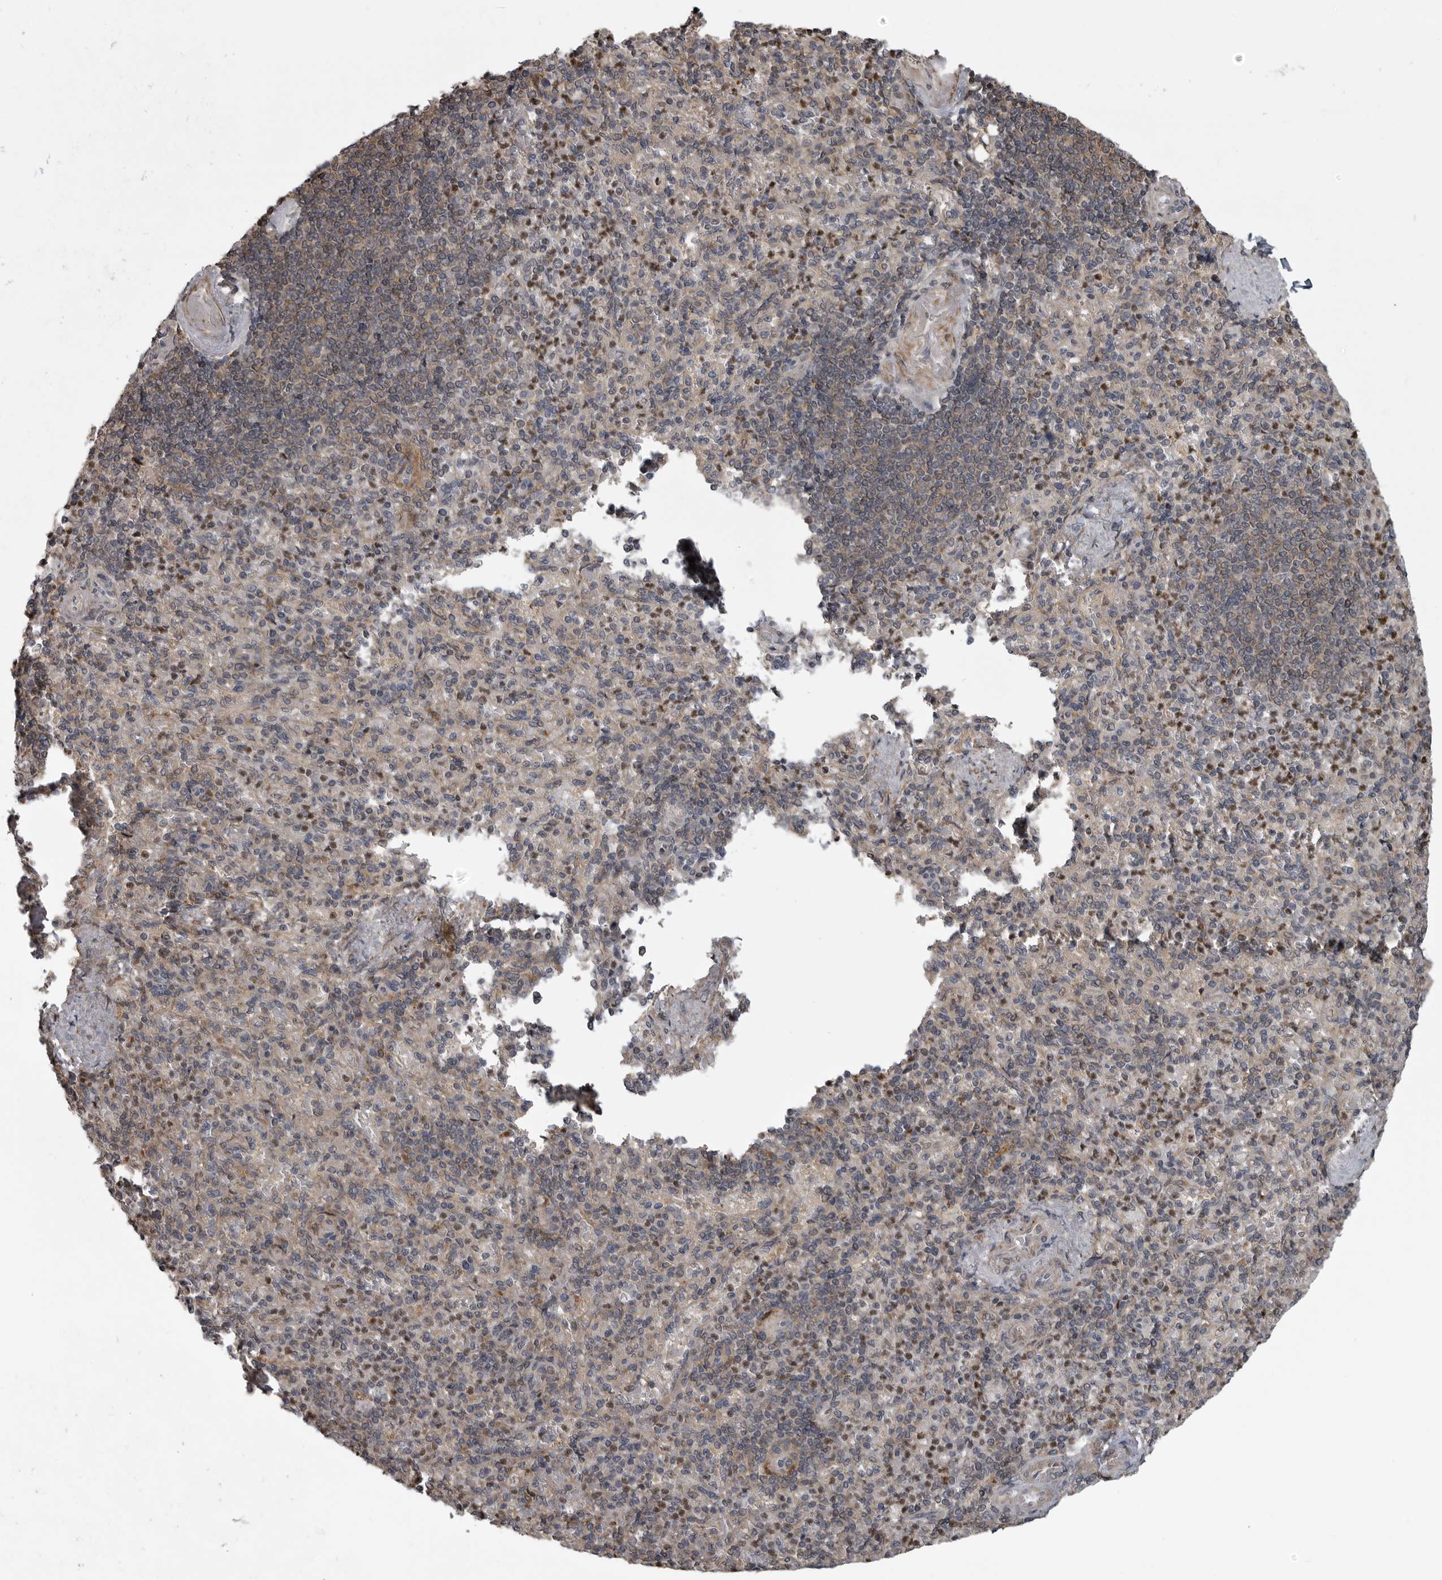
{"staining": {"intensity": "moderate", "quantity": ">75%", "location": "cytoplasmic/membranous"}, "tissue": "spleen", "cell_type": "Cells in red pulp", "image_type": "normal", "snomed": [{"axis": "morphology", "description": "Normal tissue, NOS"}, {"axis": "topography", "description": "Spleen"}], "caption": "Immunohistochemistry image of benign spleen: human spleen stained using IHC shows medium levels of moderate protein expression localized specifically in the cytoplasmic/membranous of cells in red pulp, appearing as a cytoplasmic/membranous brown color.", "gene": "ZNRF1", "patient": {"sex": "female", "age": 74}}